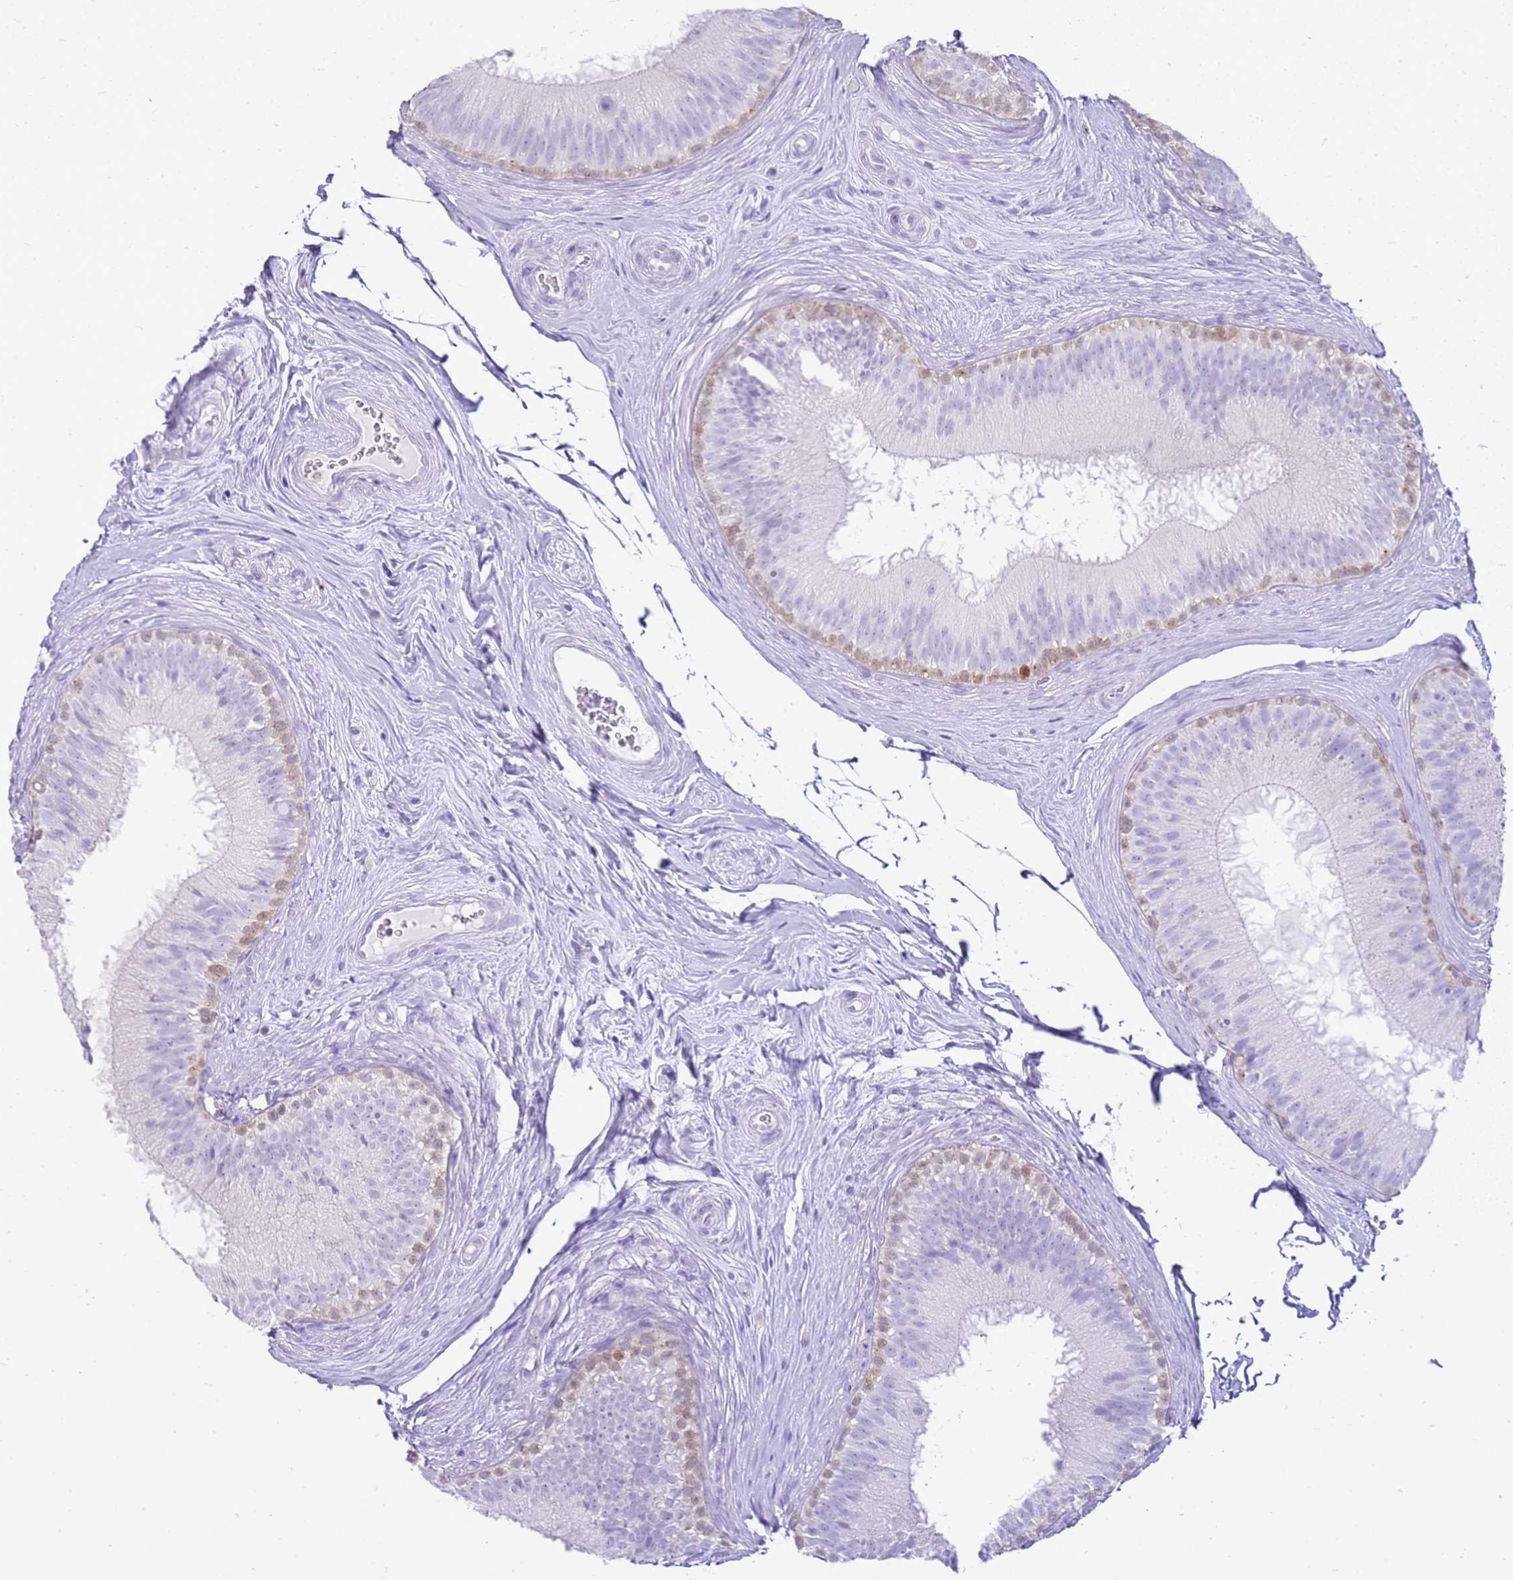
{"staining": {"intensity": "weak", "quantity": "<25%", "location": "cytoplasmic/membranous"}, "tissue": "epididymis", "cell_type": "Glandular cells", "image_type": "normal", "snomed": [{"axis": "morphology", "description": "Normal tissue, NOS"}, {"axis": "topography", "description": "Epididymis"}], "caption": "Human epididymis stained for a protein using IHC reveals no positivity in glandular cells.", "gene": "CSTA", "patient": {"sex": "male", "age": 34}}